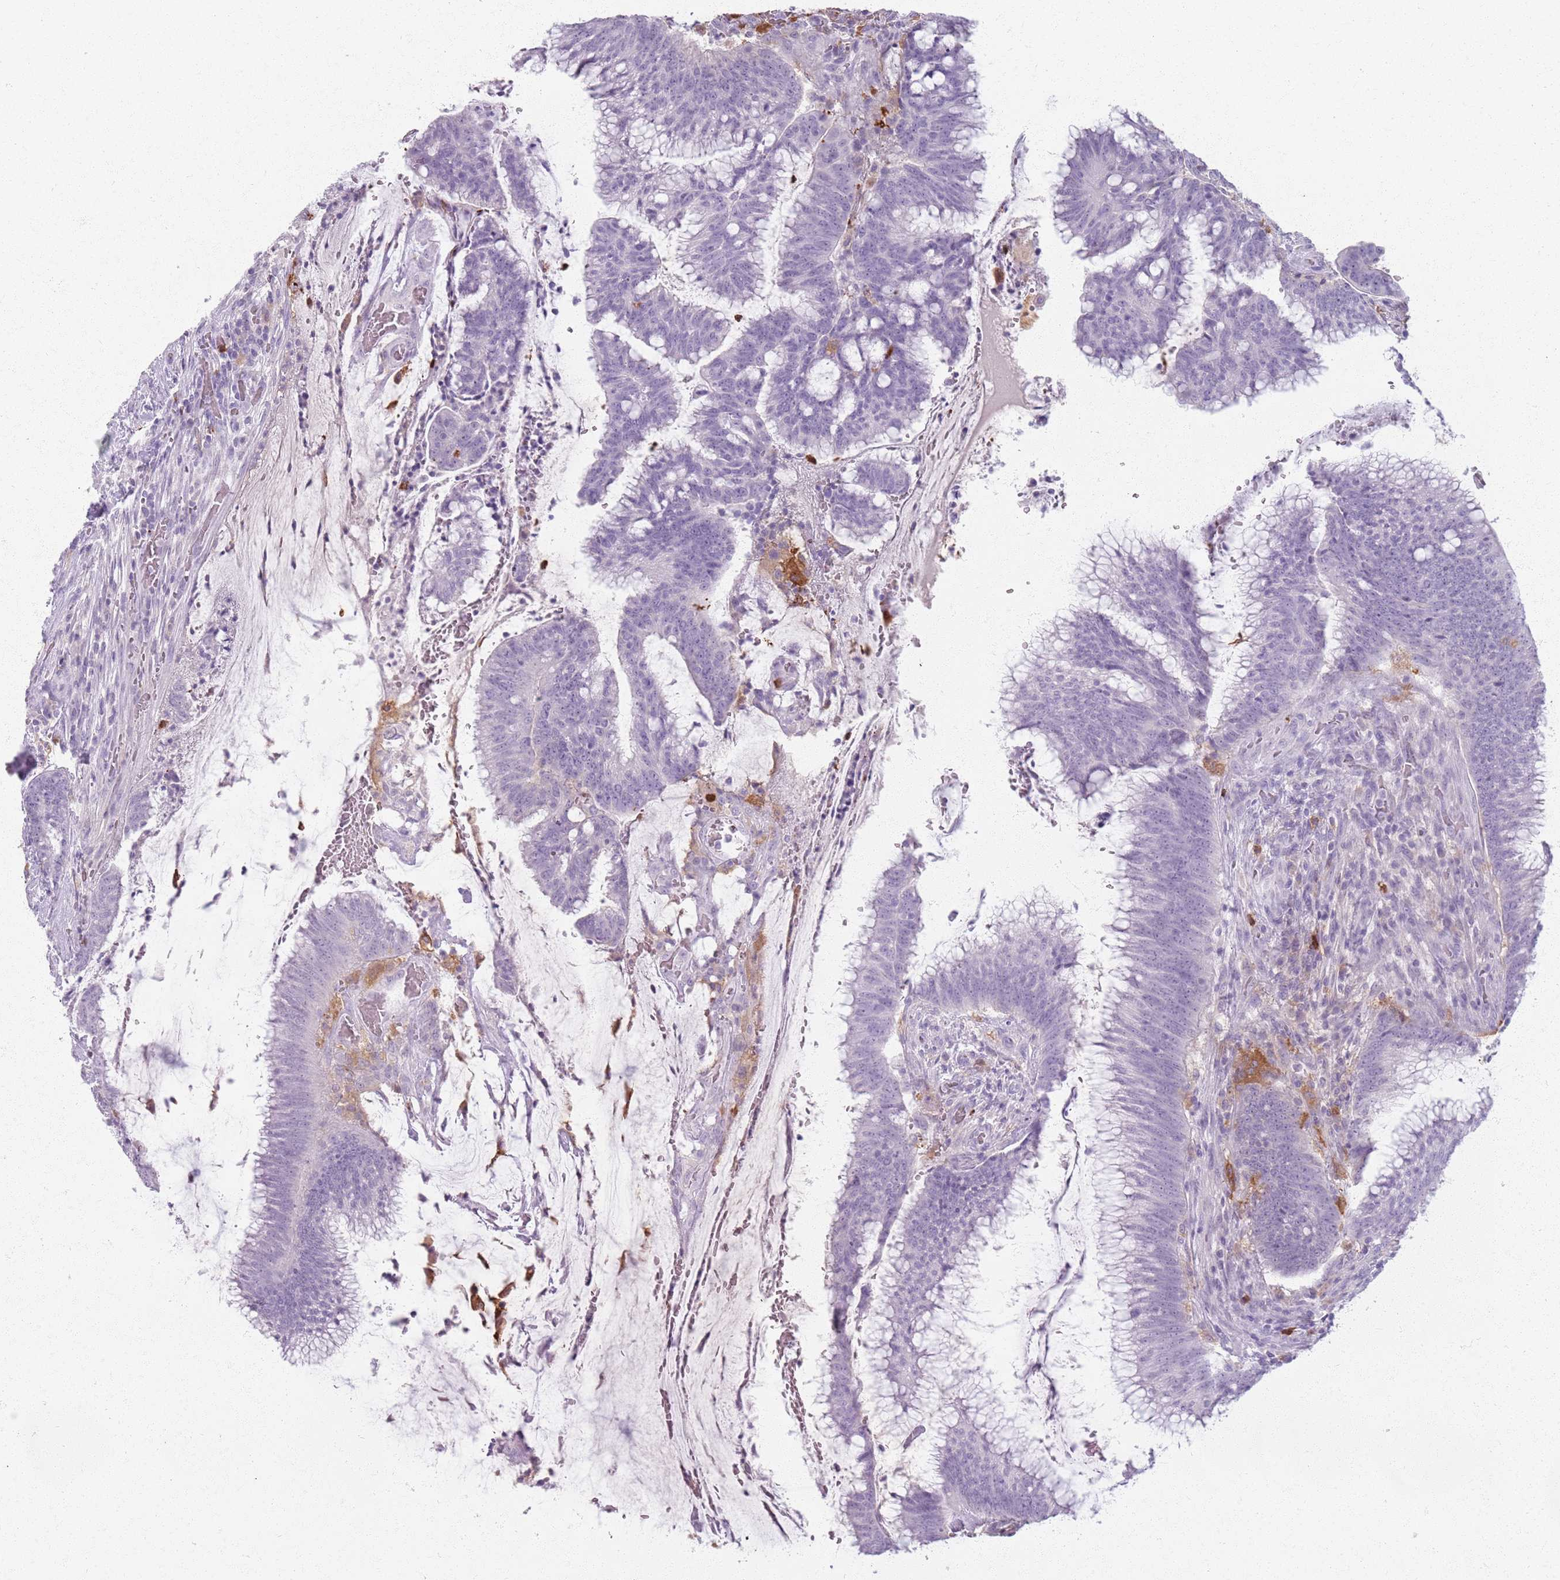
{"staining": {"intensity": "negative", "quantity": "none", "location": "none"}, "tissue": "colorectal cancer", "cell_type": "Tumor cells", "image_type": "cancer", "snomed": [{"axis": "morphology", "description": "Adenocarcinoma, NOS"}, {"axis": "topography", "description": "Rectum"}], "caption": "This is a photomicrograph of IHC staining of colorectal cancer (adenocarcinoma), which shows no expression in tumor cells. The staining is performed using DAB brown chromogen with nuclei counter-stained in using hematoxylin.", "gene": "GDPGP1", "patient": {"sex": "female", "age": 77}}